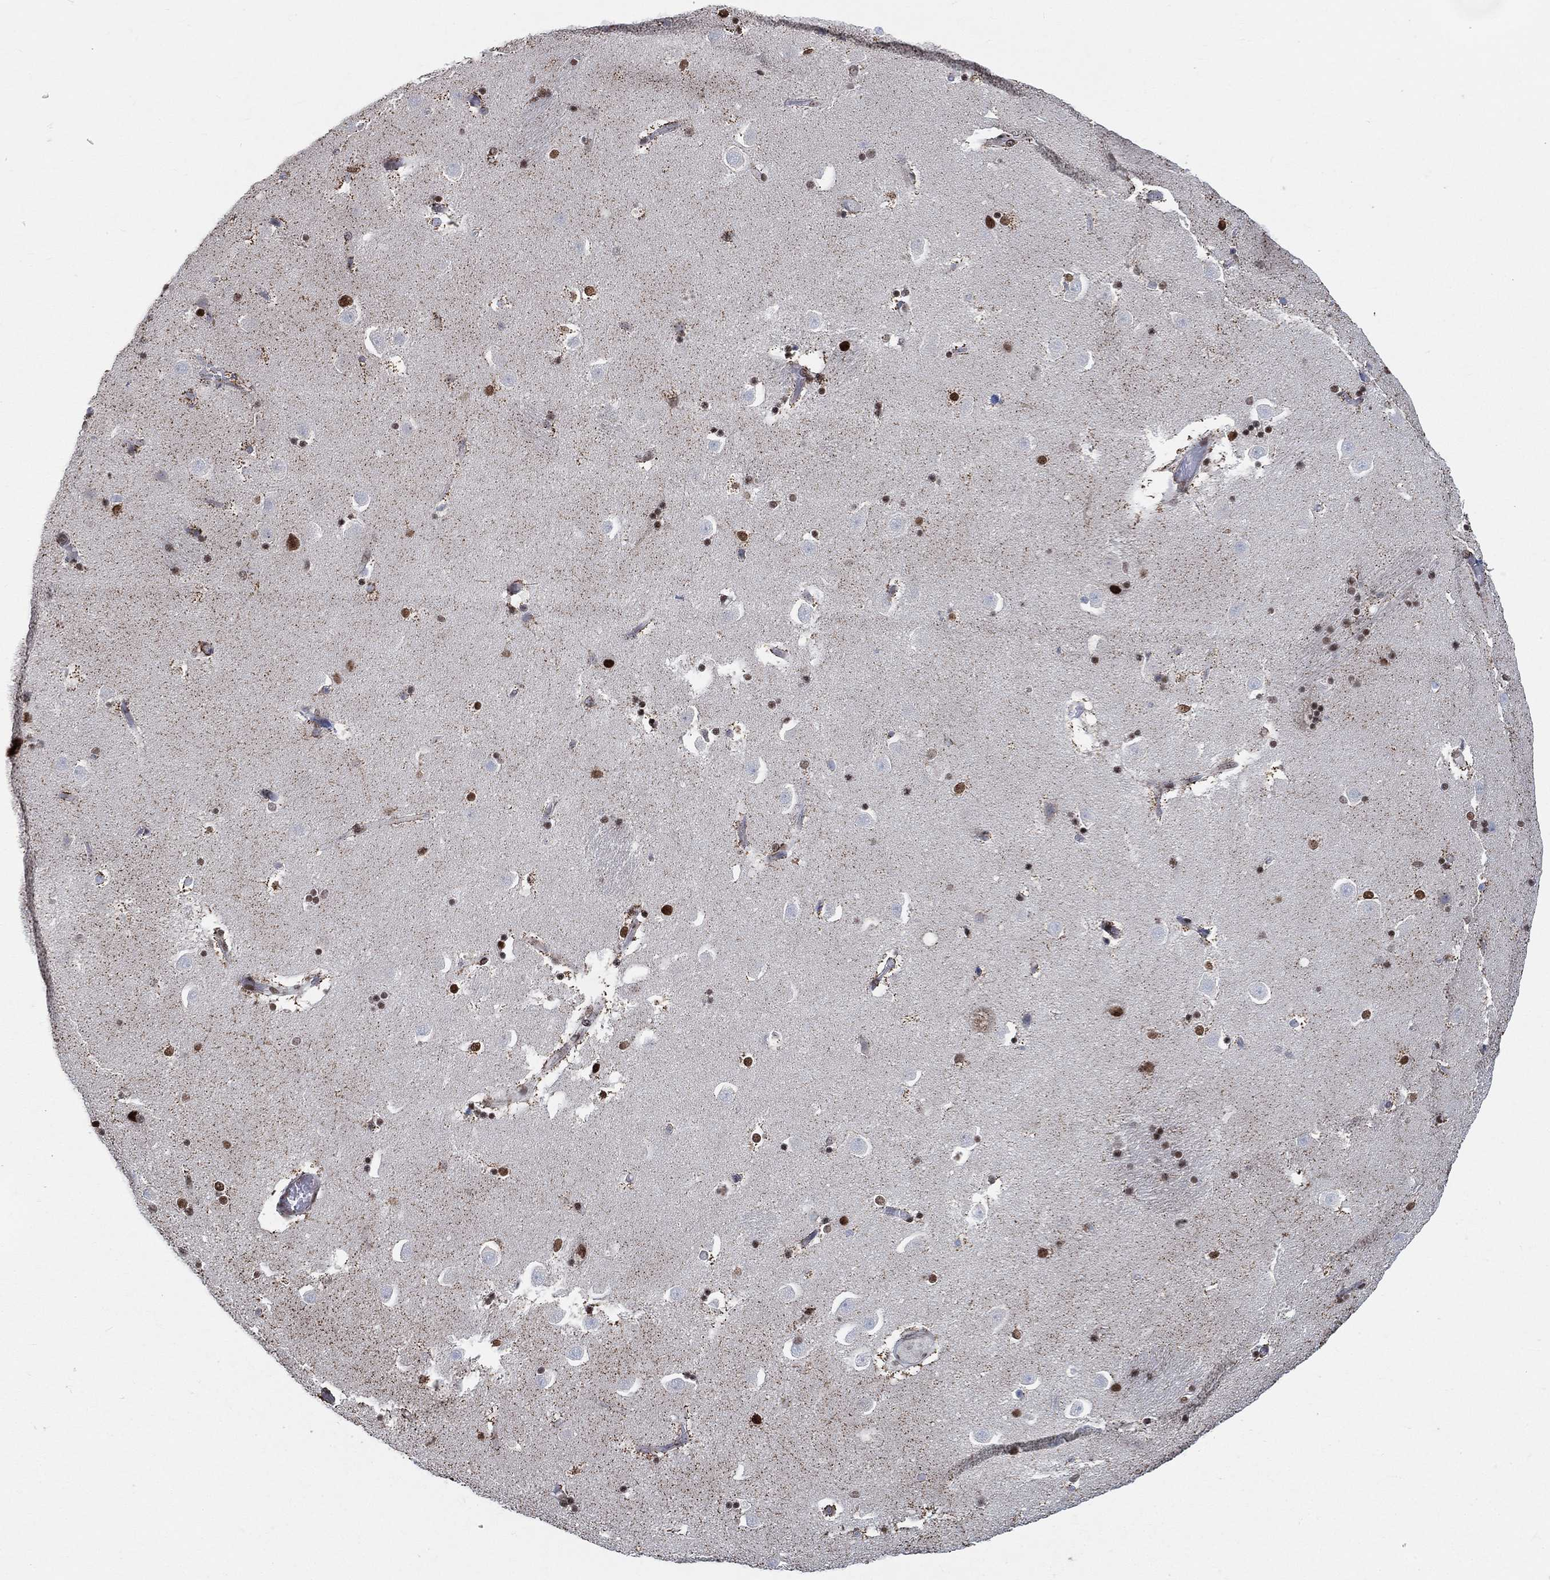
{"staining": {"intensity": "strong", "quantity": "<25%", "location": "nuclear"}, "tissue": "caudate", "cell_type": "Glial cells", "image_type": "normal", "snomed": [{"axis": "morphology", "description": "Normal tissue, NOS"}, {"axis": "topography", "description": "Lateral ventricle wall"}], "caption": "Immunohistochemistry histopathology image of benign human caudate stained for a protein (brown), which reveals medium levels of strong nuclear staining in about <25% of glial cells.", "gene": "YLPM1", "patient": {"sex": "male", "age": 51}}